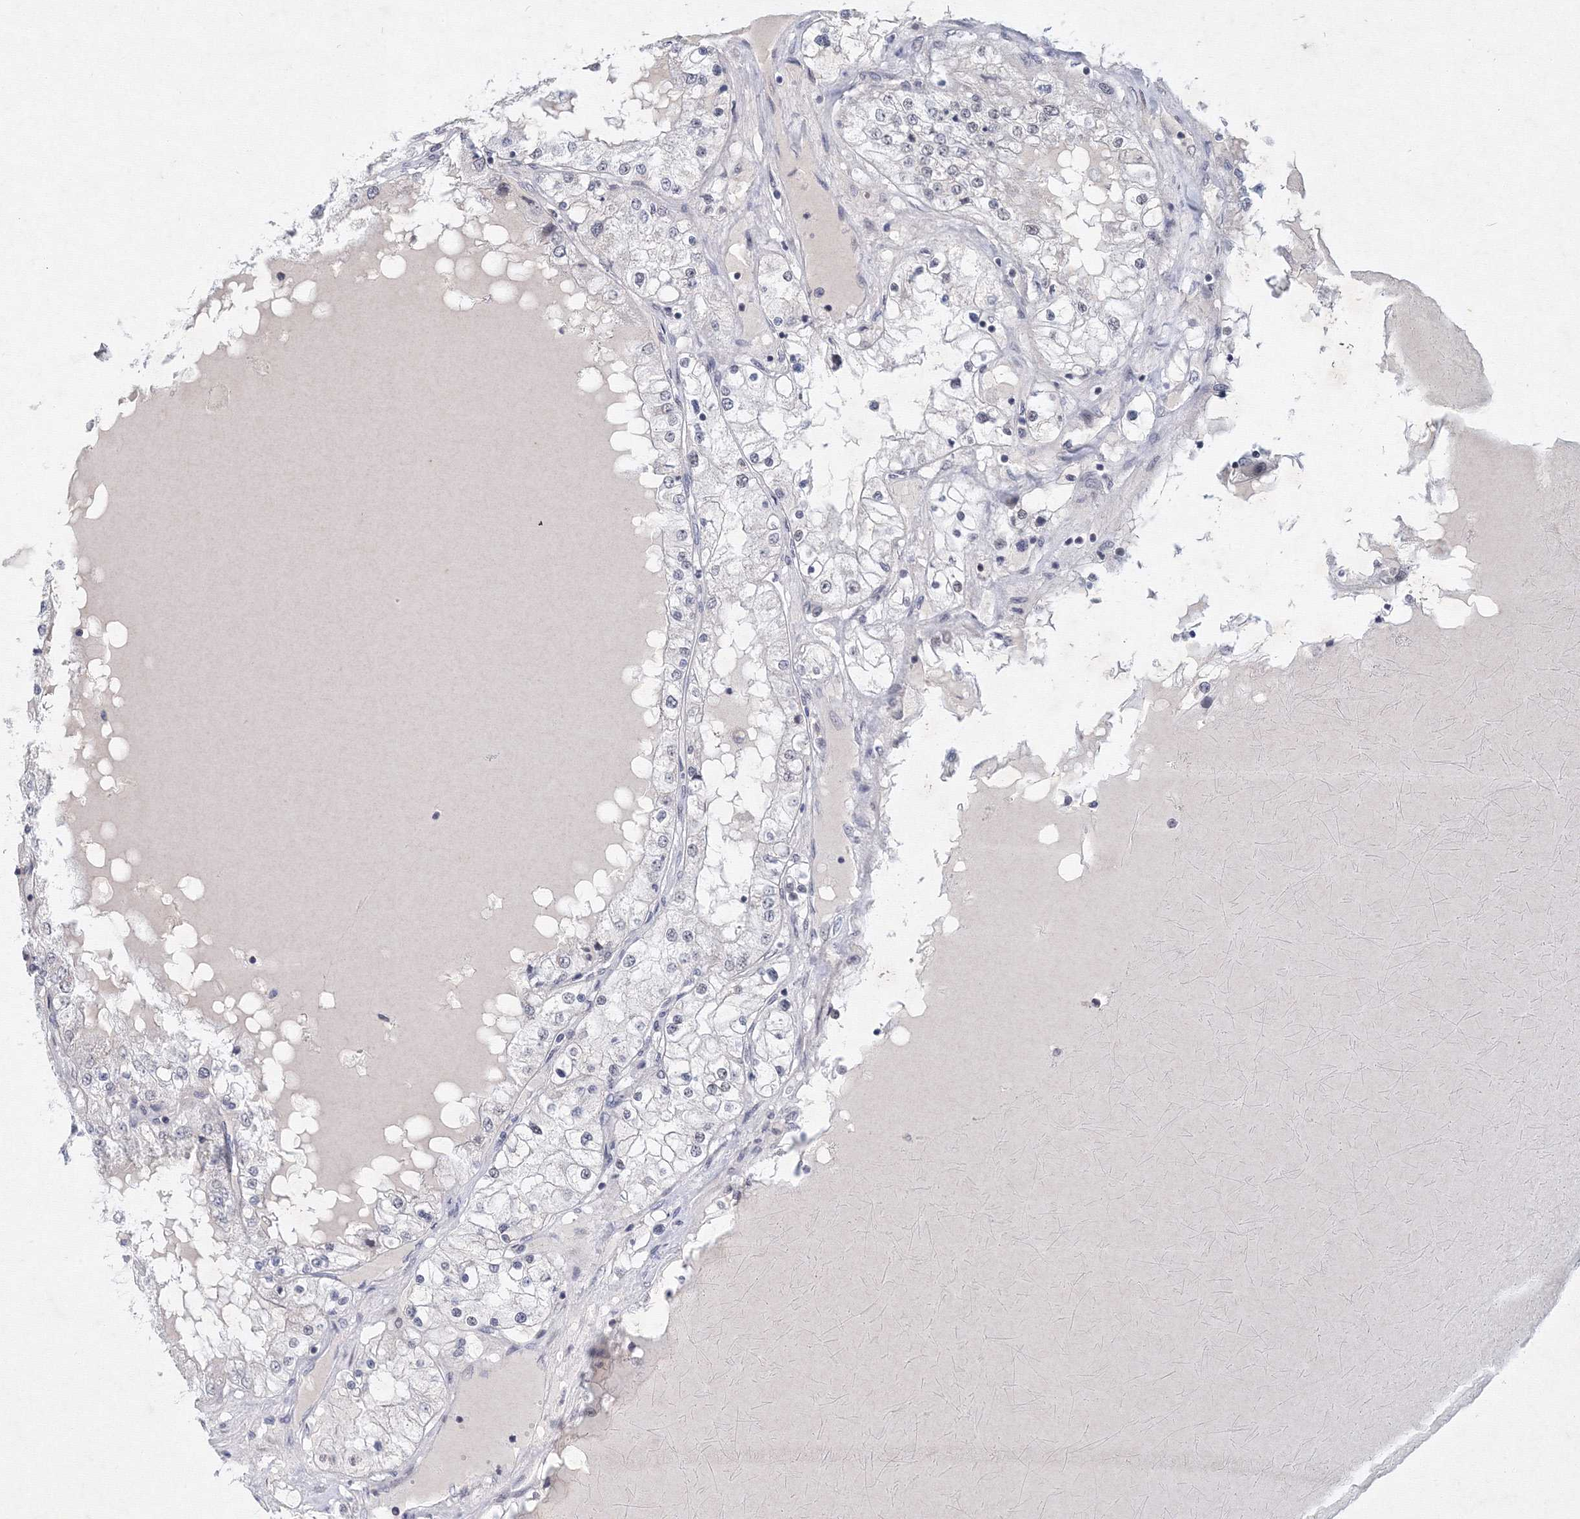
{"staining": {"intensity": "negative", "quantity": "none", "location": "none"}, "tissue": "renal cancer", "cell_type": "Tumor cells", "image_type": "cancer", "snomed": [{"axis": "morphology", "description": "Adenocarcinoma, NOS"}, {"axis": "topography", "description": "Kidney"}], "caption": "Photomicrograph shows no protein positivity in tumor cells of renal cancer (adenocarcinoma) tissue.", "gene": "SF3B6", "patient": {"sex": "male", "age": 68}}